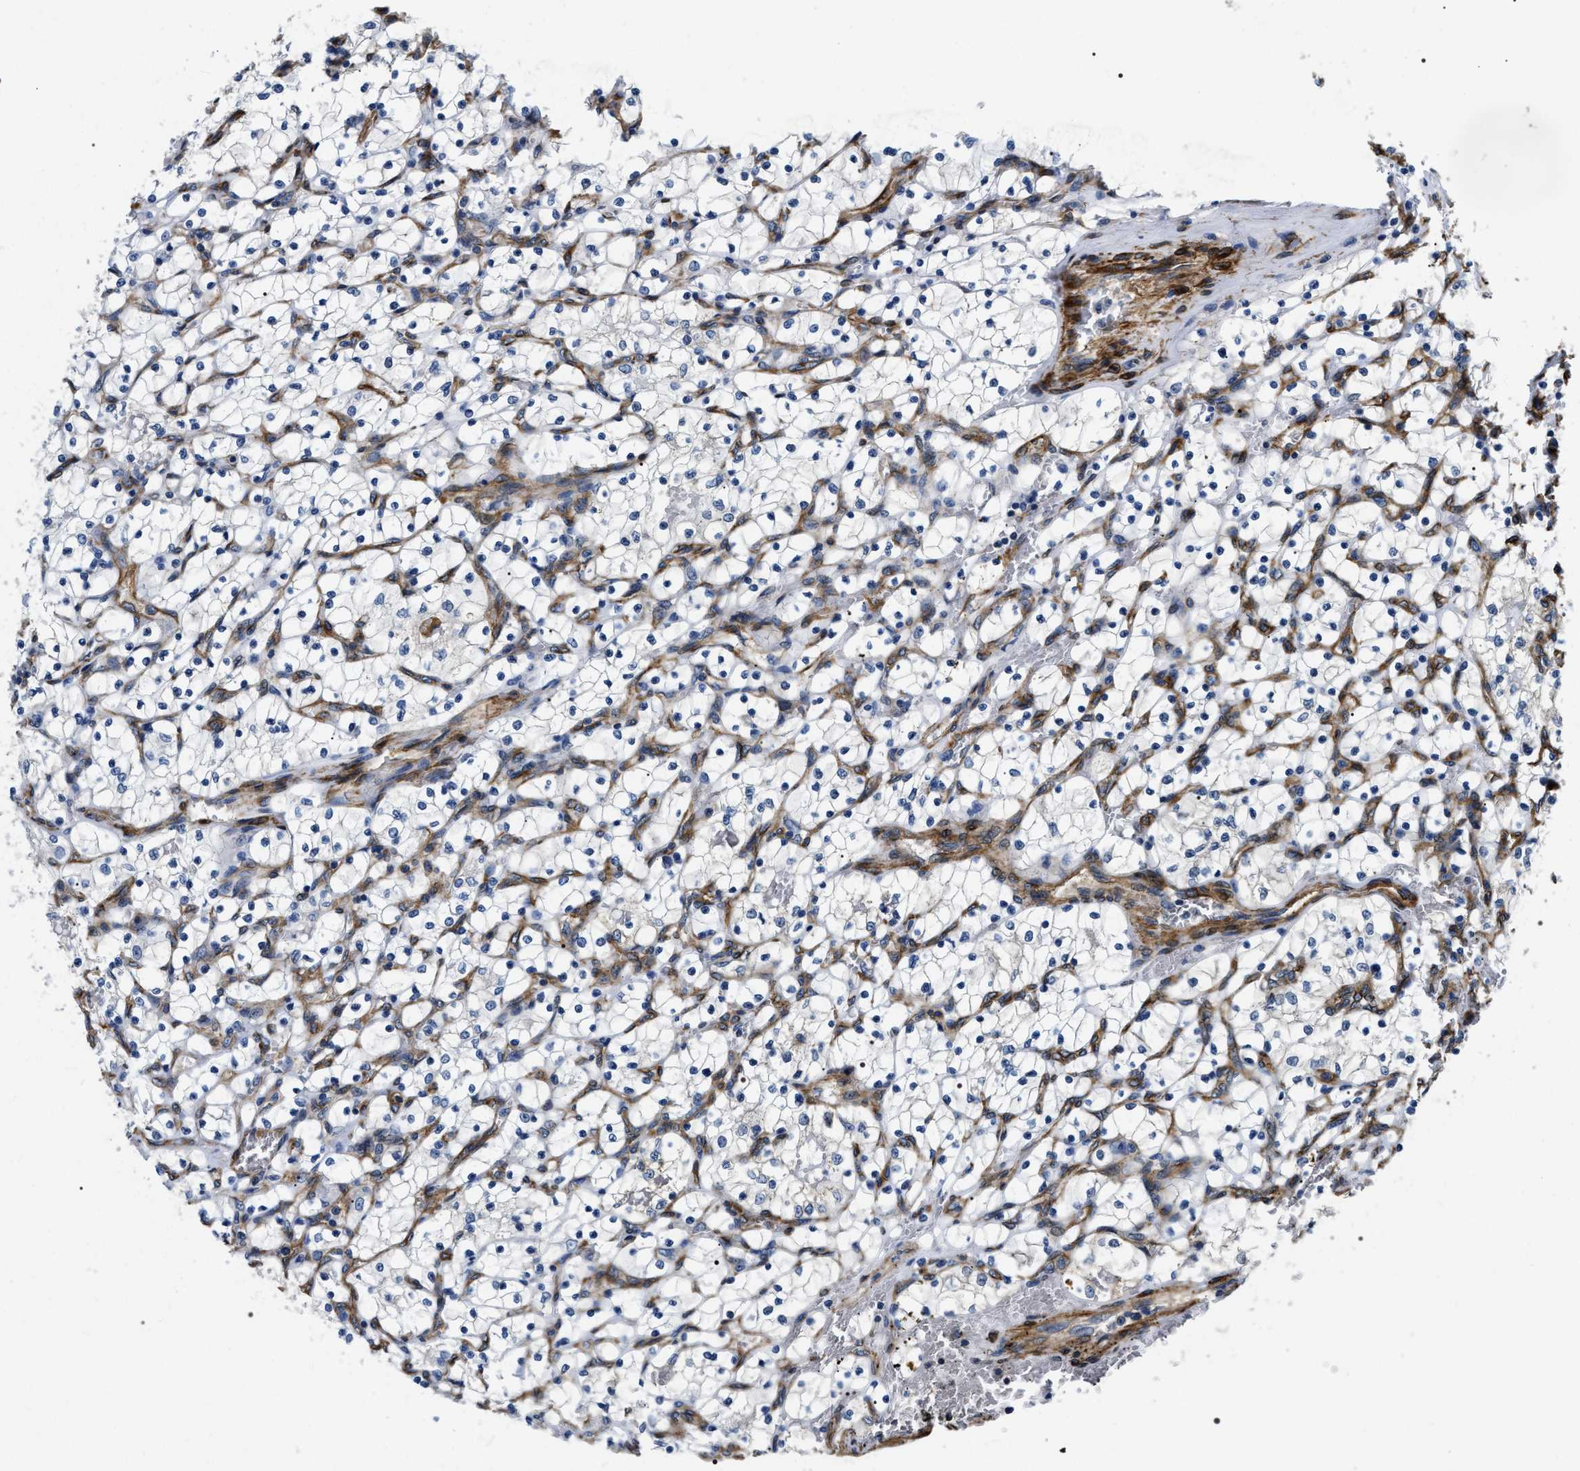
{"staining": {"intensity": "negative", "quantity": "none", "location": "none"}, "tissue": "renal cancer", "cell_type": "Tumor cells", "image_type": "cancer", "snomed": [{"axis": "morphology", "description": "Adenocarcinoma, NOS"}, {"axis": "topography", "description": "Kidney"}], "caption": "Human renal adenocarcinoma stained for a protein using immunohistochemistry (IHC) demonstrates no positivity in tumor cells.", "gene": "ZC3HAV1L", "patient": {"sex": "female", "age": 69}}